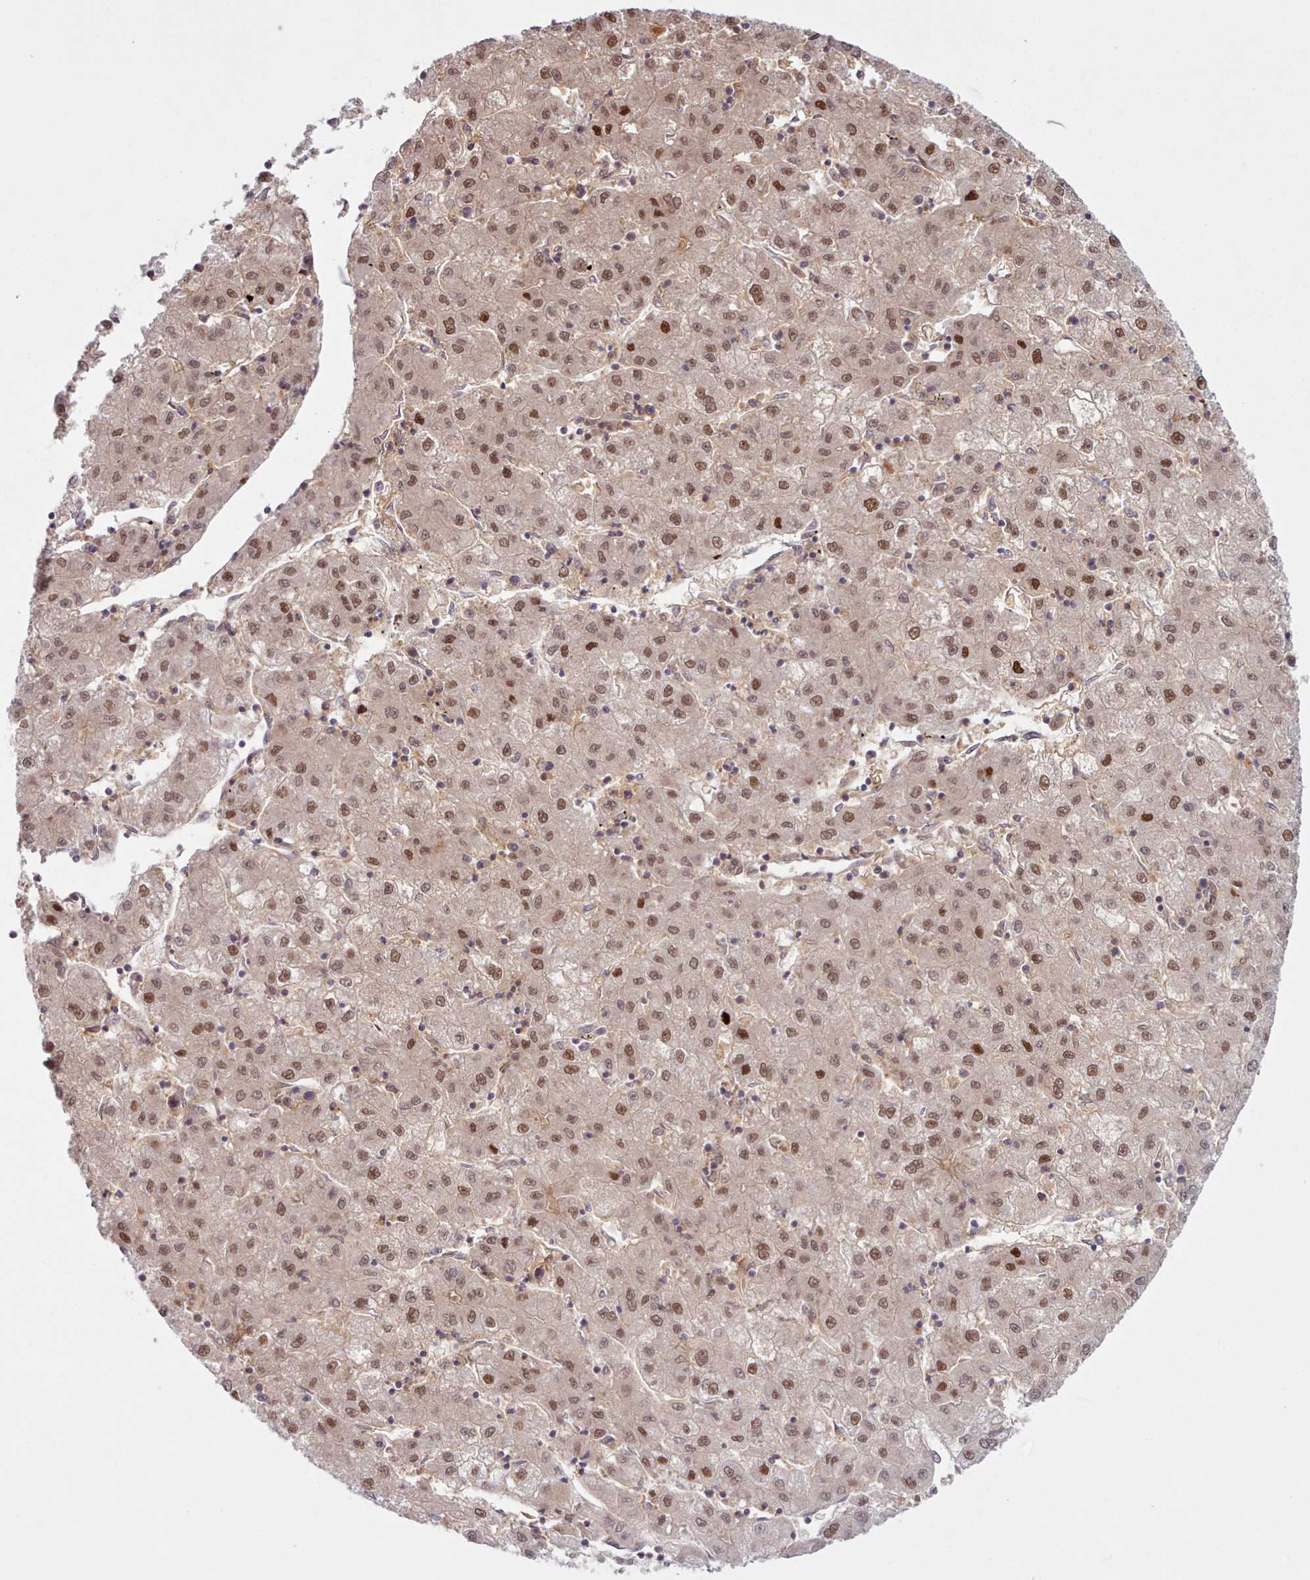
{"staining": {"intensity": "moderate", "quantity": ">75%", "location": "nuclear"}, "tissue": "liver cancer", "cell_type": "Tumor cells", "image_type": "cancer", "snomed": [{"axis": "morphology", "description": "Carcinoma, Hepatocellular, NOS"}, {"axis": "topography", "description": "Liver"}], "caption": "Brown immunohistochemical staining in liver cancer exhibits moderate nuclear expression in approximately >75% of tumor cells.", "gene": "KBTBD7", "patient": {"sex": "male", "age": 72}}